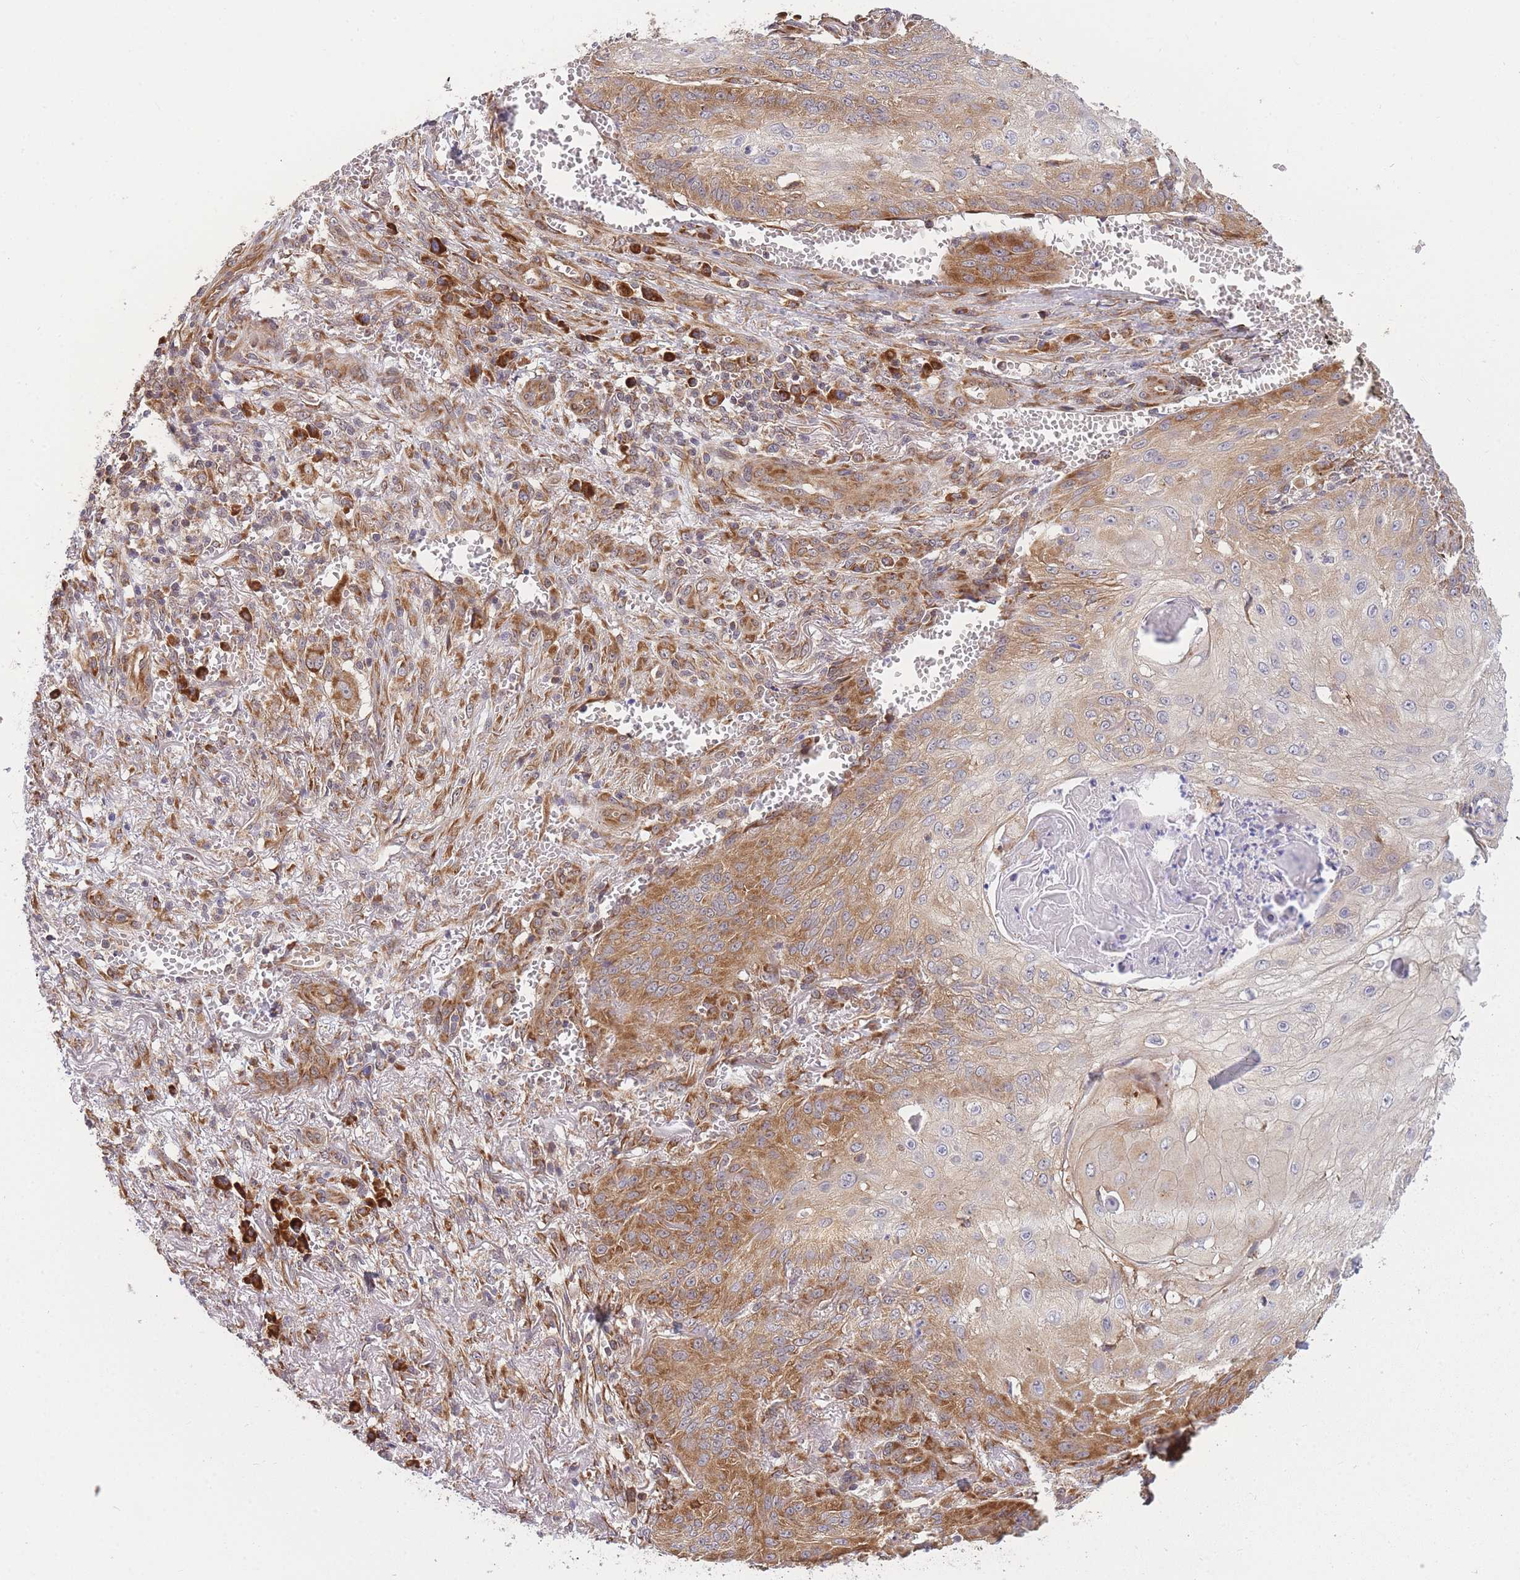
{"staining": {"intensity": "strong", "quantity": "25%-75%", "location": "cytoplasmic/membranous"}, "tissue": "skin cancer", "cell_type": "Tumor cells", "image_type": "cancer", "snomed": [{"axis": "morphology", "description": "Squamous cell carcinoma, NOS"}, {"axis": "topography", "description": "Skin"}], "caption": "Immunohistochemistry (IHC) photomicrograph of human skin squamous cell carcinoma stained for a protein (brown), which displays high levels of strong cytoplasmic/membranous positivity in approximately 25%-75% of tumor cells.", "gene": "MRPL23", "patient": {"sex": "male", "age": 70}}